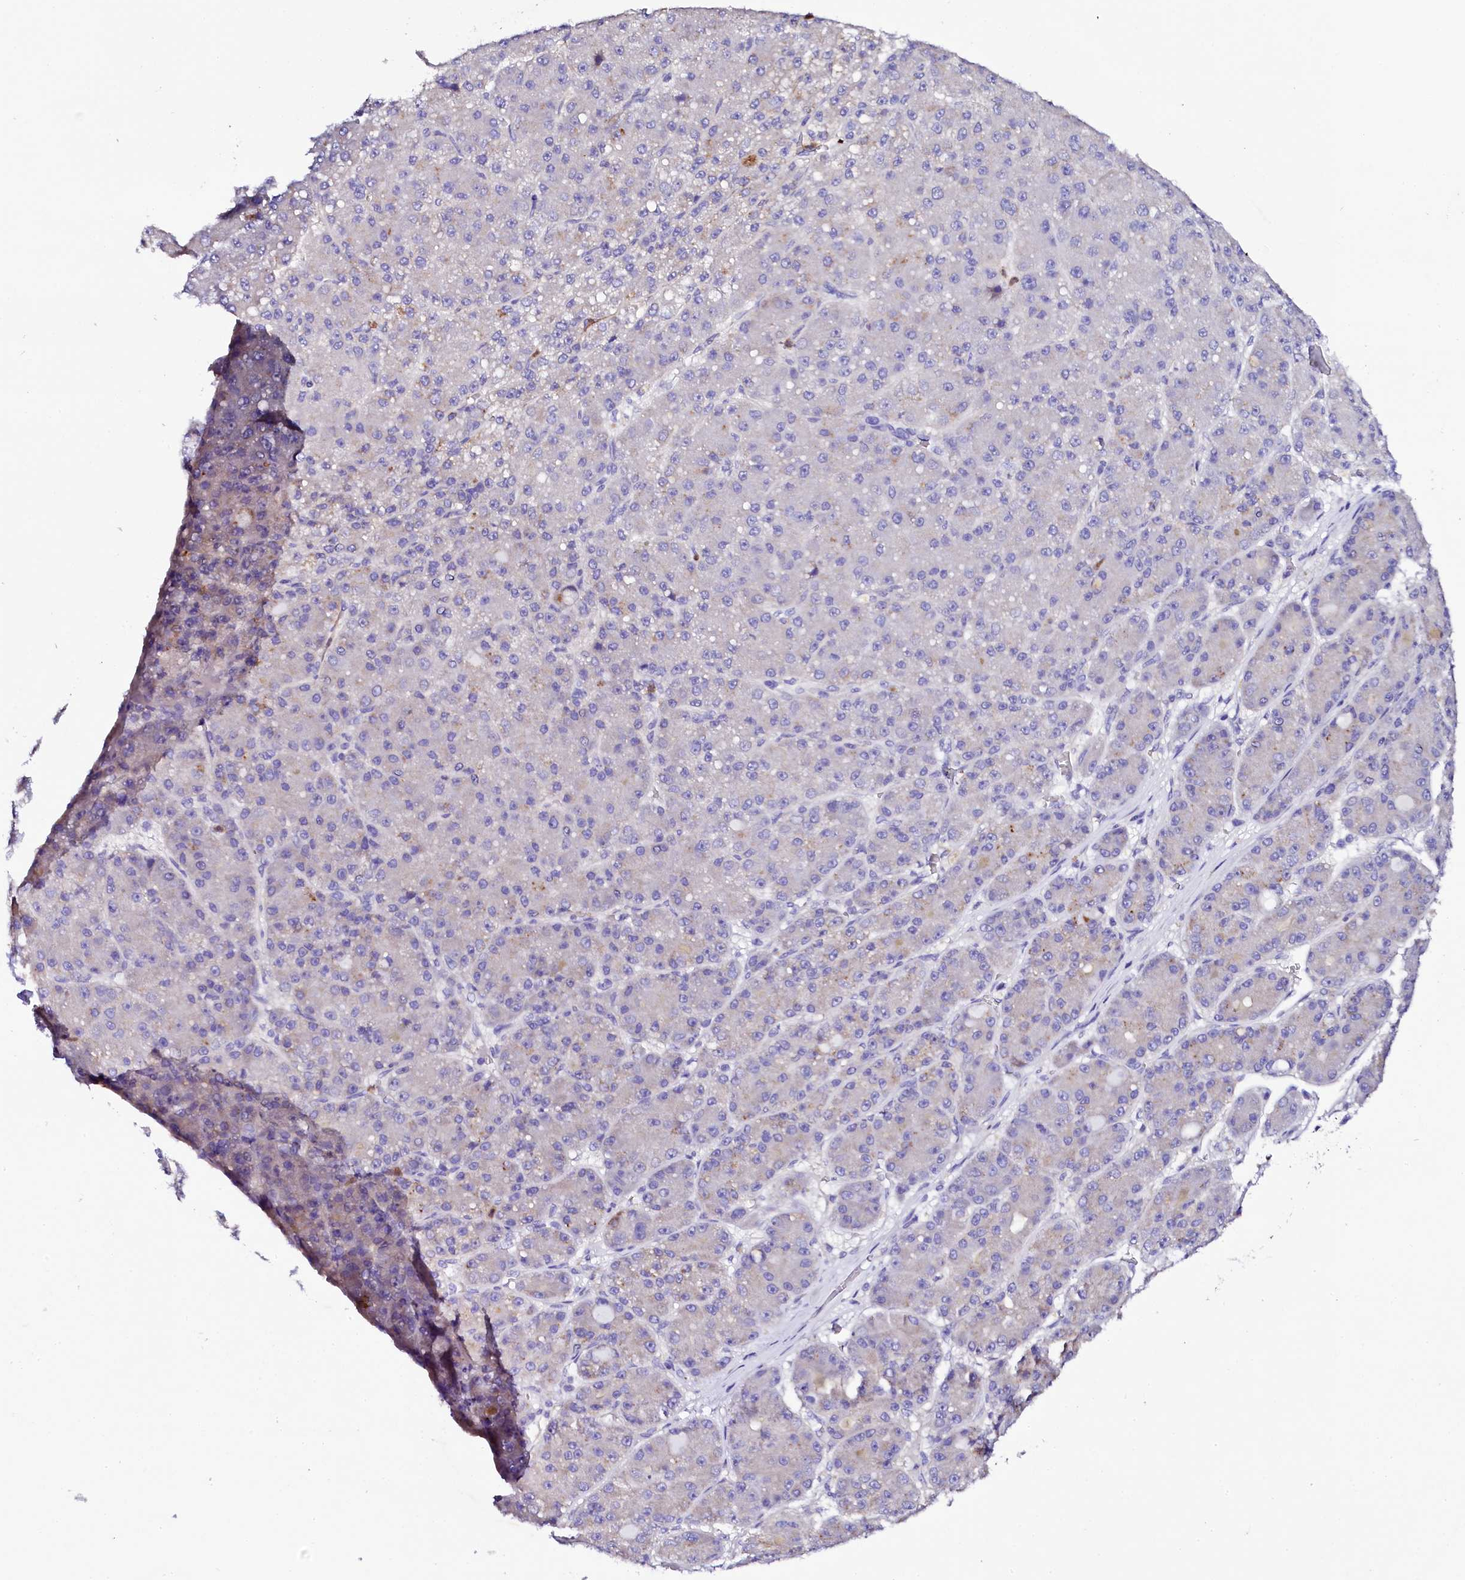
{"staining": {"intensity": "negative", "quantity": "none", "location": "none"}, "tissue": "liver cancer", "cell_type": "Tumor cells", "image_type": "cancer", "snomed": [{"axis": "morphology", "description": "Carcinoma, Hepatocellular, NOS"}, {"axis": "topography", "description": "Liver"}], "caption": "The photomicrograph reveals no staining of tumor cells in liver cancer (hepatocellular carcinoma).", "gene": "NAA16", "patient": {"sex": "male", "age": 67}}